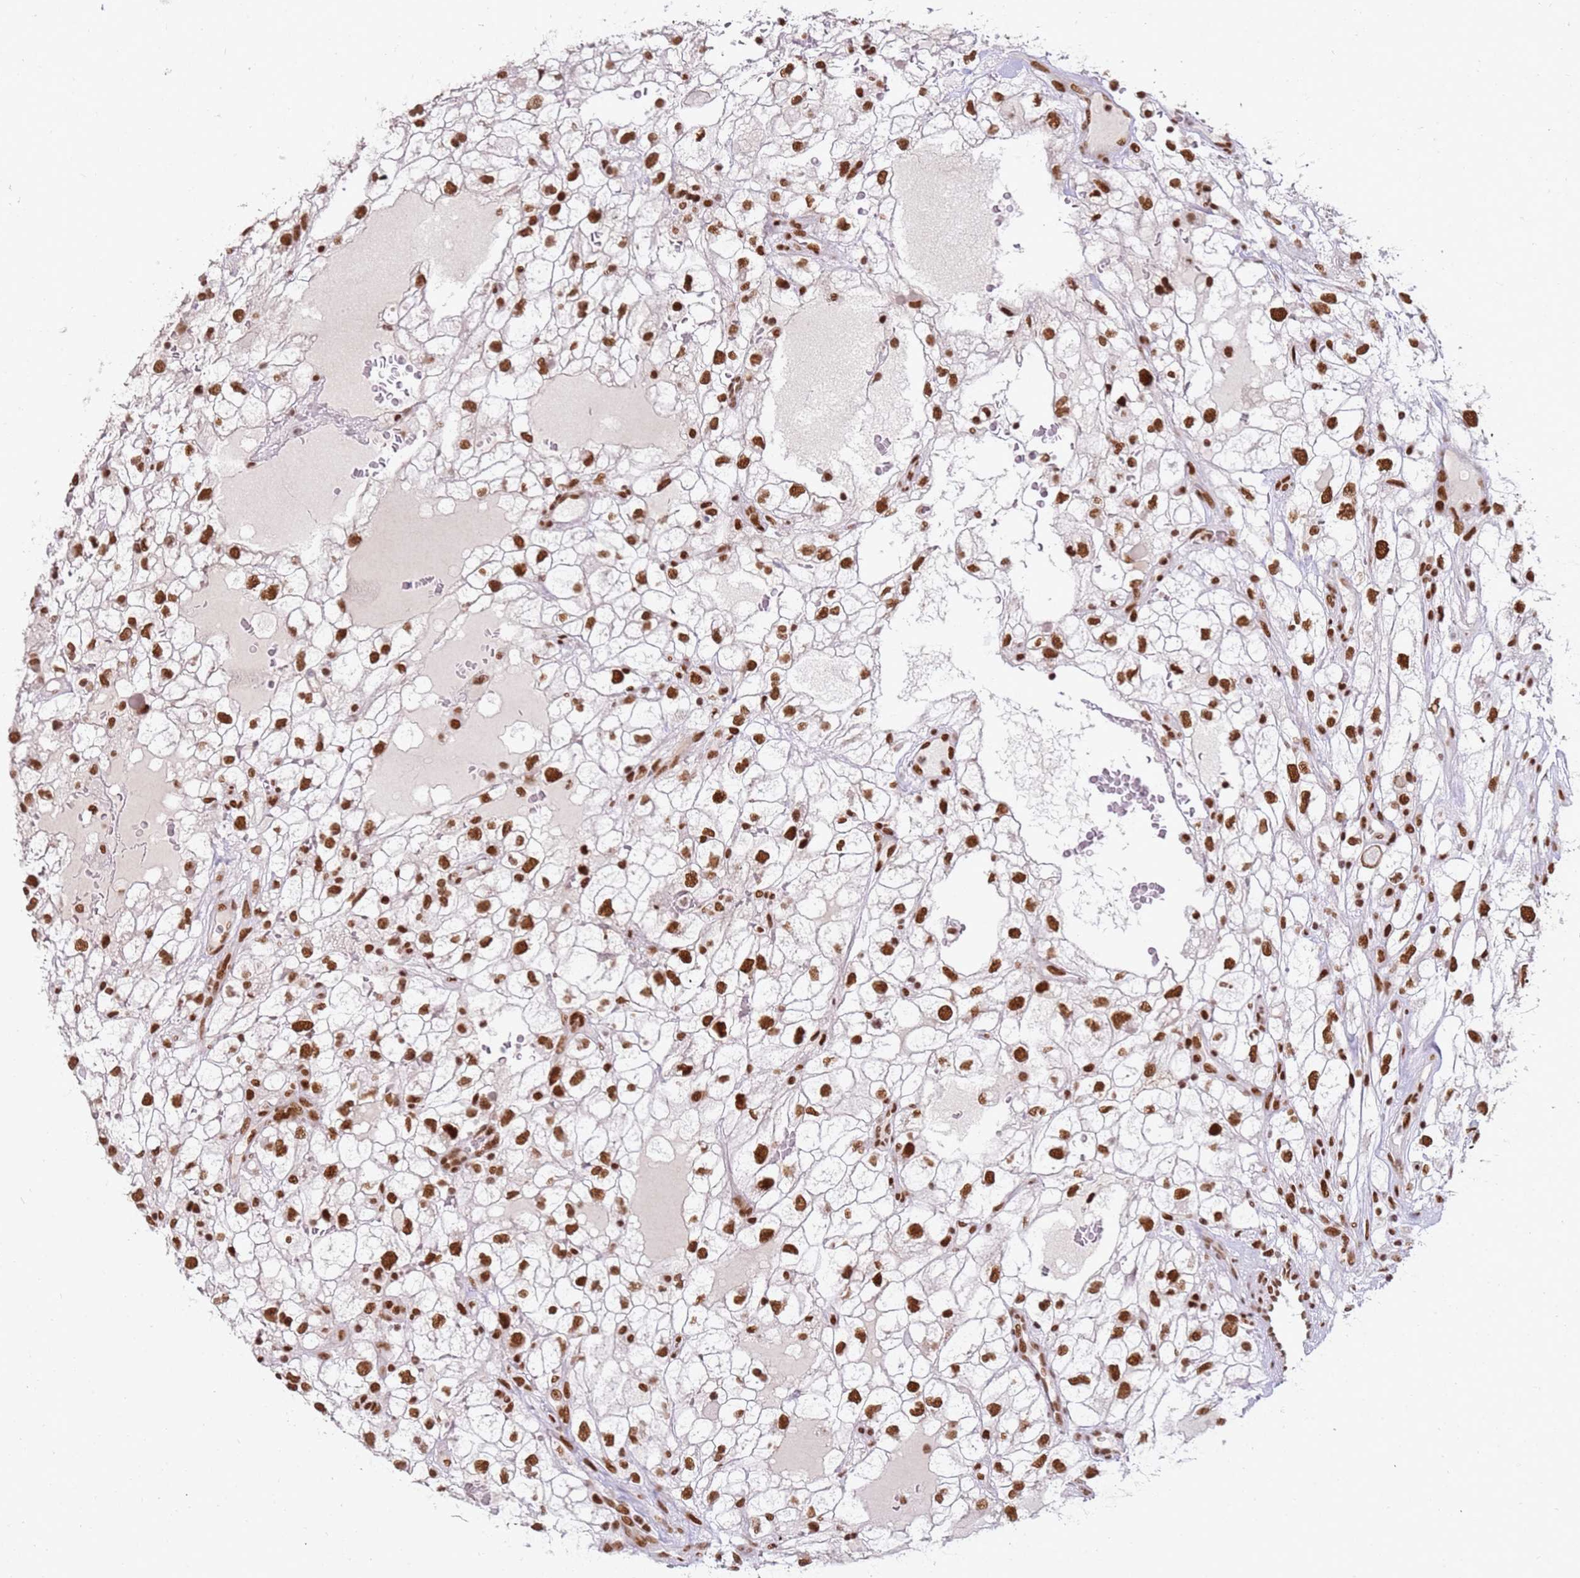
{"staining": {"intensity": "strong", "quantity": ">75%", "location": "nuclear"}, "tissue": "renal cancer", "cell_type": "Tumor cells", "image_type": "cancer", "snomed": [{"axis": "morphology", "description": "Adenocarcinoma, NOS"}, {"axis": "topography", "description": "Kidney"}], "caption": "The micrograph exhibits immunohistochemical staining of renal cancer. There is strong nuclear positivity is seen in about >75% of tumor cells.", "gene": "TENT4A", "patient": {"sex": "male", "age": 59}}